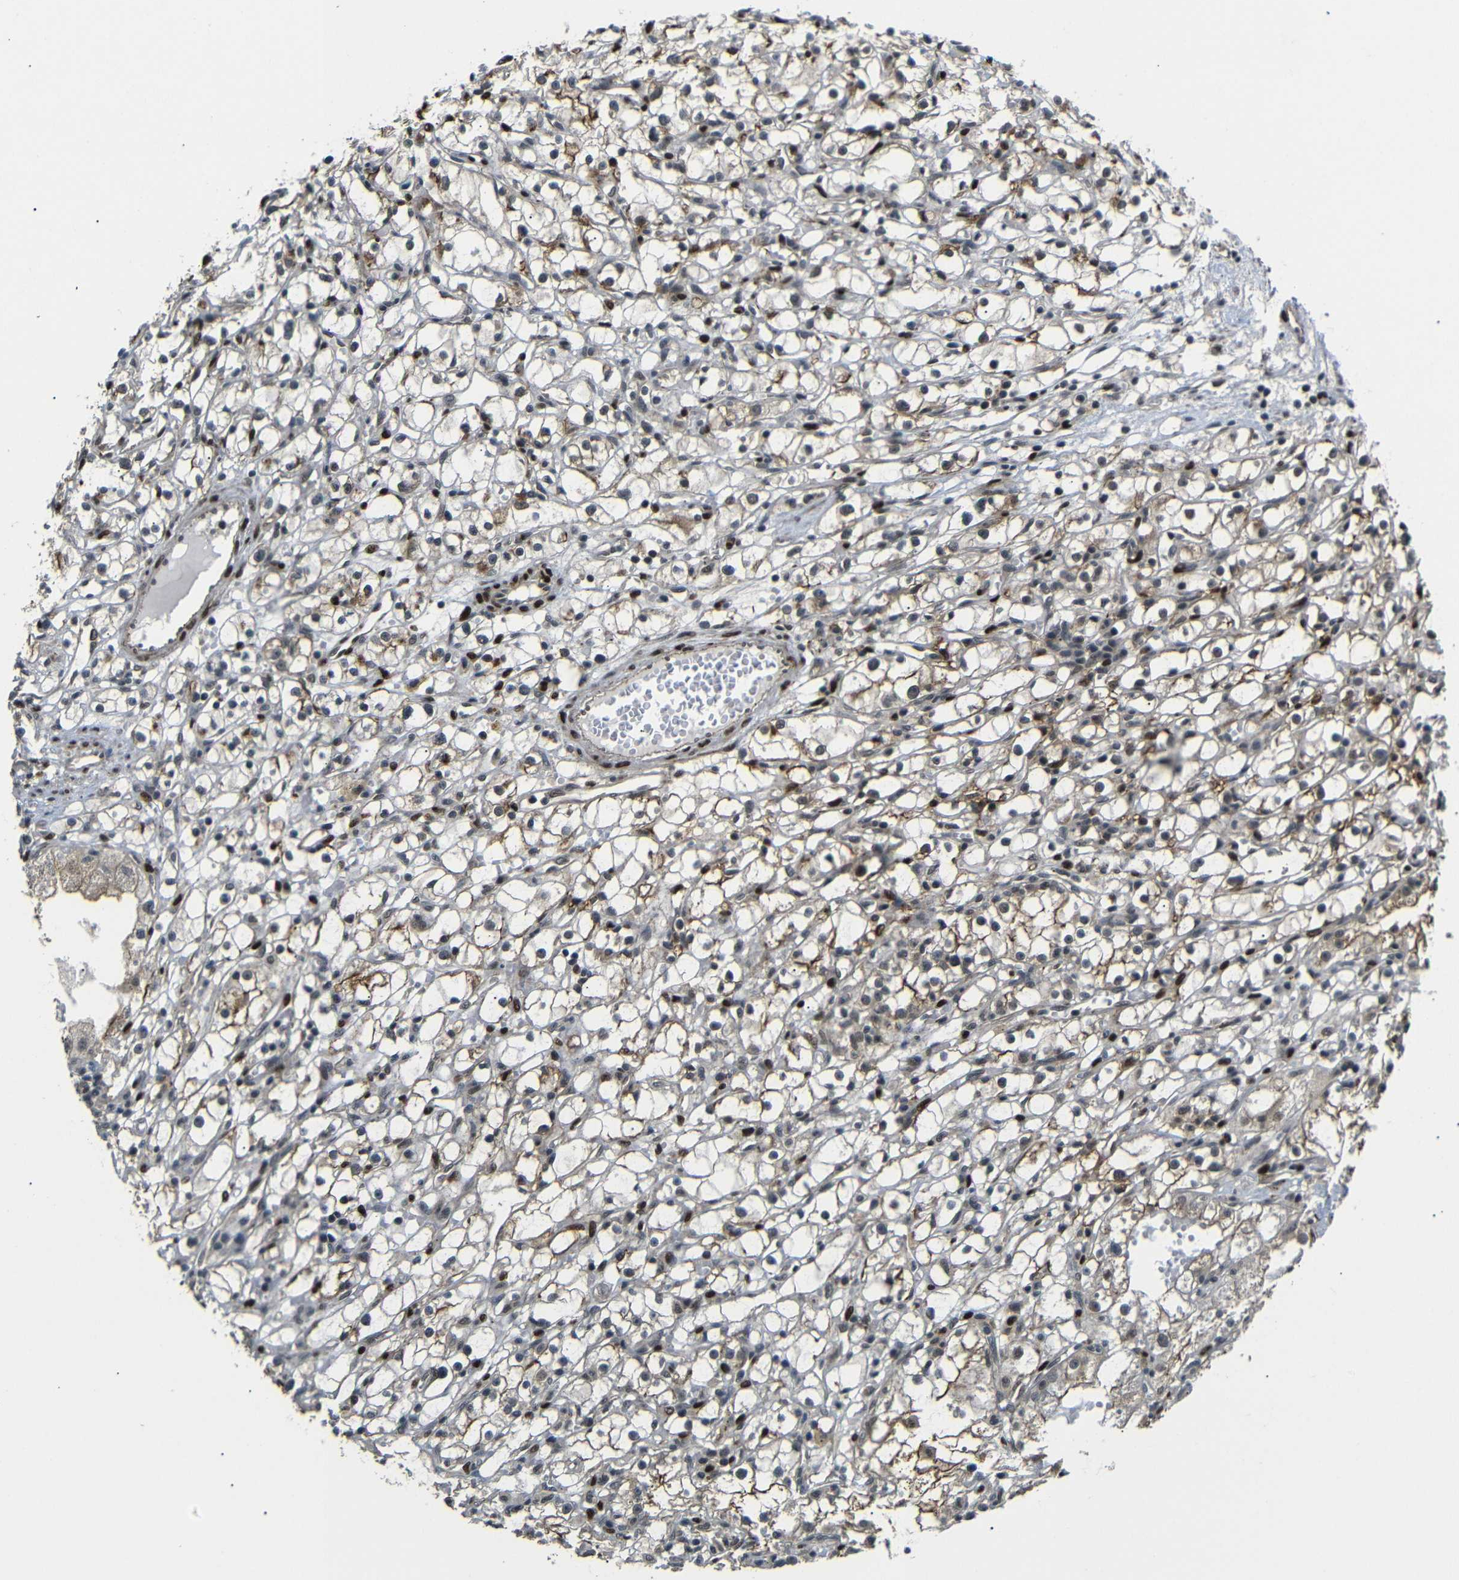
{"staining": {"intensity": "moderate", "quantity": "25%-75%", "location": "cytoplasmic/membranous,nuclear"}, "tissue": "renal cancer", "cell_type": "Tumor cells", "image_type": "cancer", "snomed": [{"axis": "morphology", "description": "Adenocarcinoma, NOS"}, {"axis": "topography", "description": "Kidney"}], "caption": "Immunohistochemical staining of adenocarcinoma (renal) reveals medium levels of moderate cytoplasmic/membranous and nuclear positivity in approximately 25%-75% of tumor cells. The protein is stained brown, and the nuclei are stained in blue (DAB IHC with brightfield microscopy, high magnification).", "gene": "TBX2", "patient": {"sex": "male", "age": 56}}